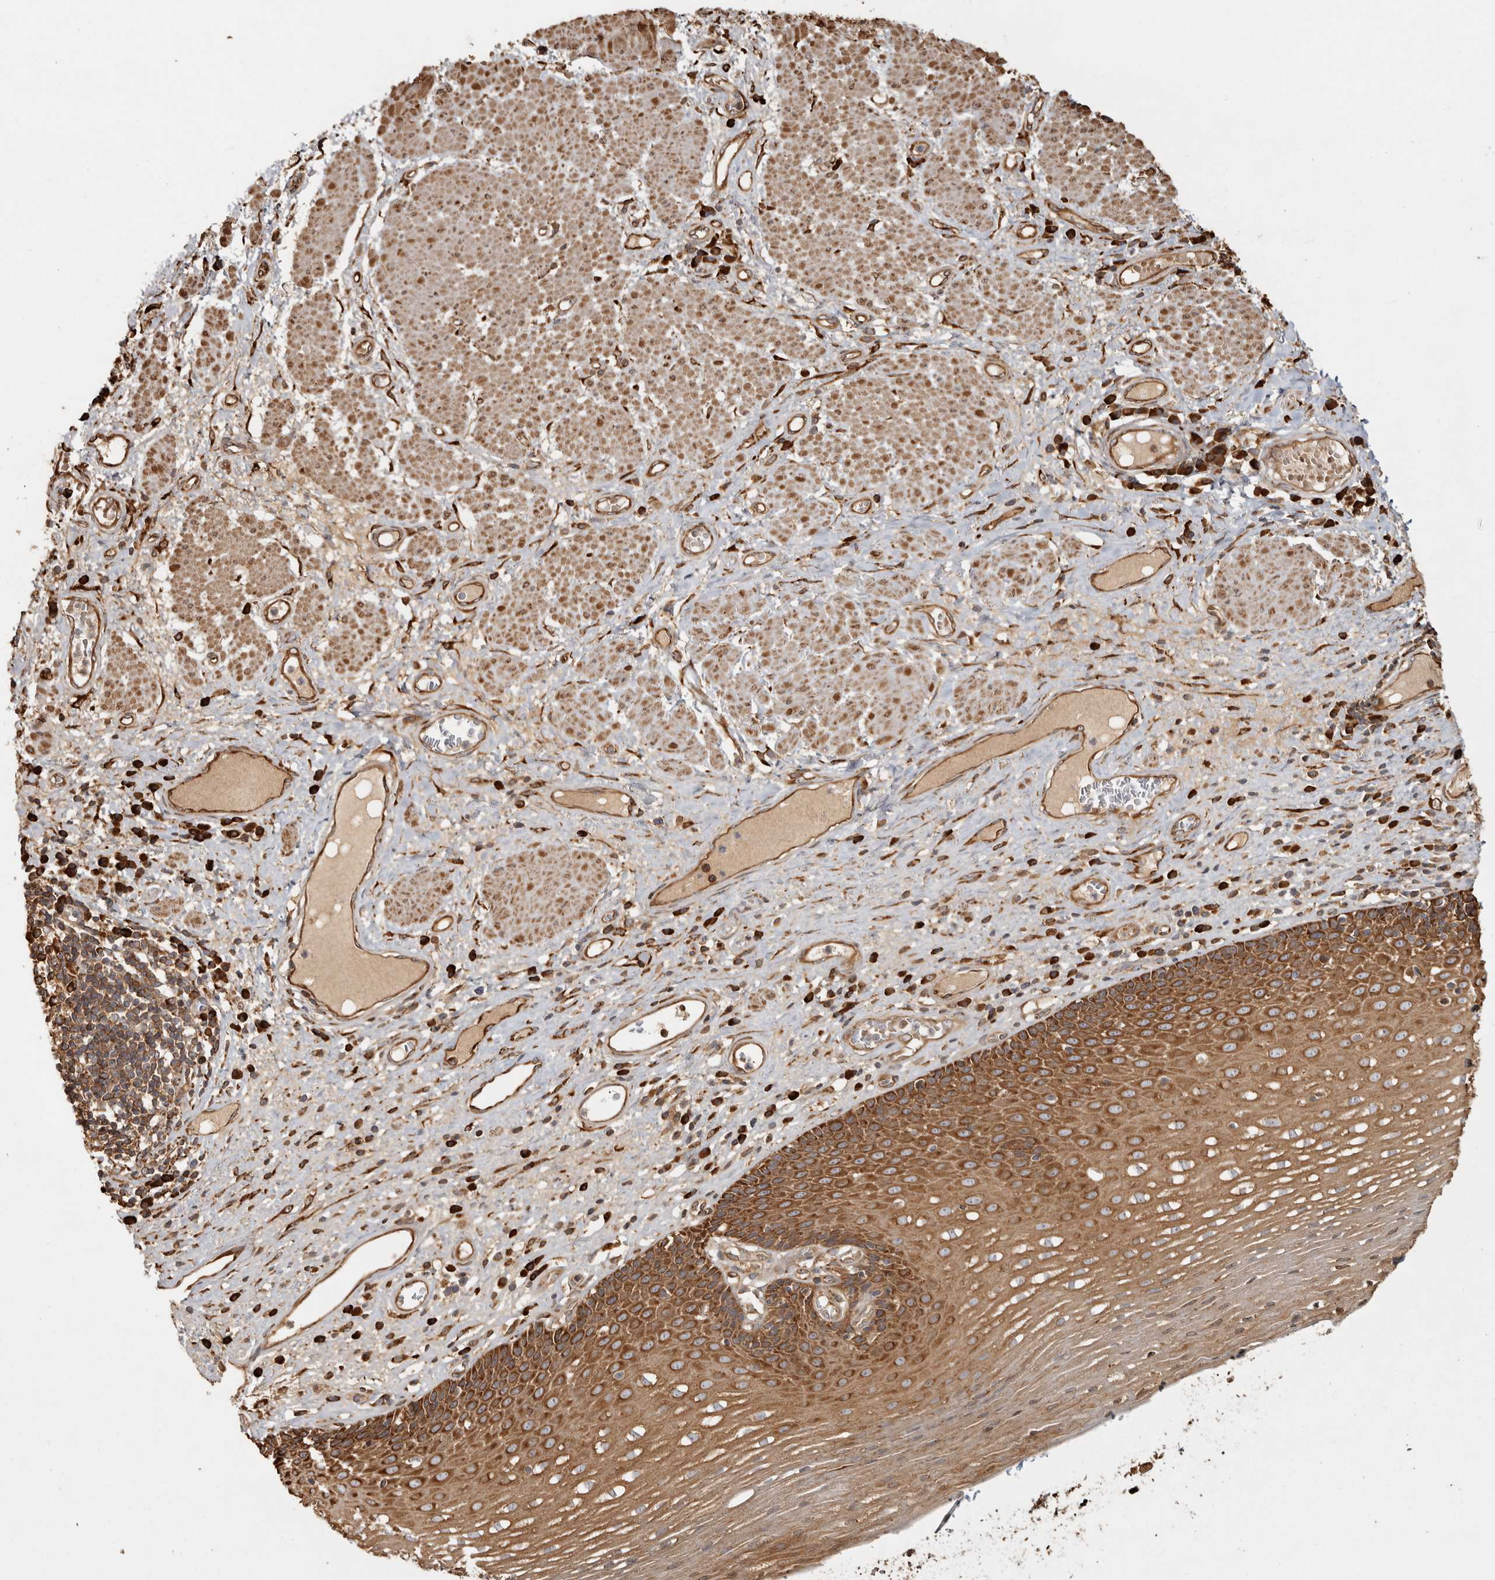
{"staining": {"intensity": "strong", "quantity": ">75%", "location": "cytoplasmic/membranous"}, "tissue": "esophagus", "cell_type": "Squamous epithelial cells", "image_type": "normal", "snomed": [{"axis": "morphology", "description": "Normal tissue, NOS"}, {"axis": "morphology", "description": "Adenocarcinoma, NOS"}, {"axis": "topography", "description": "Esophagus"}], "caption": "DAB (3,3'-diaminobenzidine) immunohistochemical staining of unremarkable human esophagus reveals strong cytoplasmic/membranous protein expression in about >75% of squamous epithelial cells.", "gene": "CAMSAP2", "patient": {"sex": "male", "age": 62}}